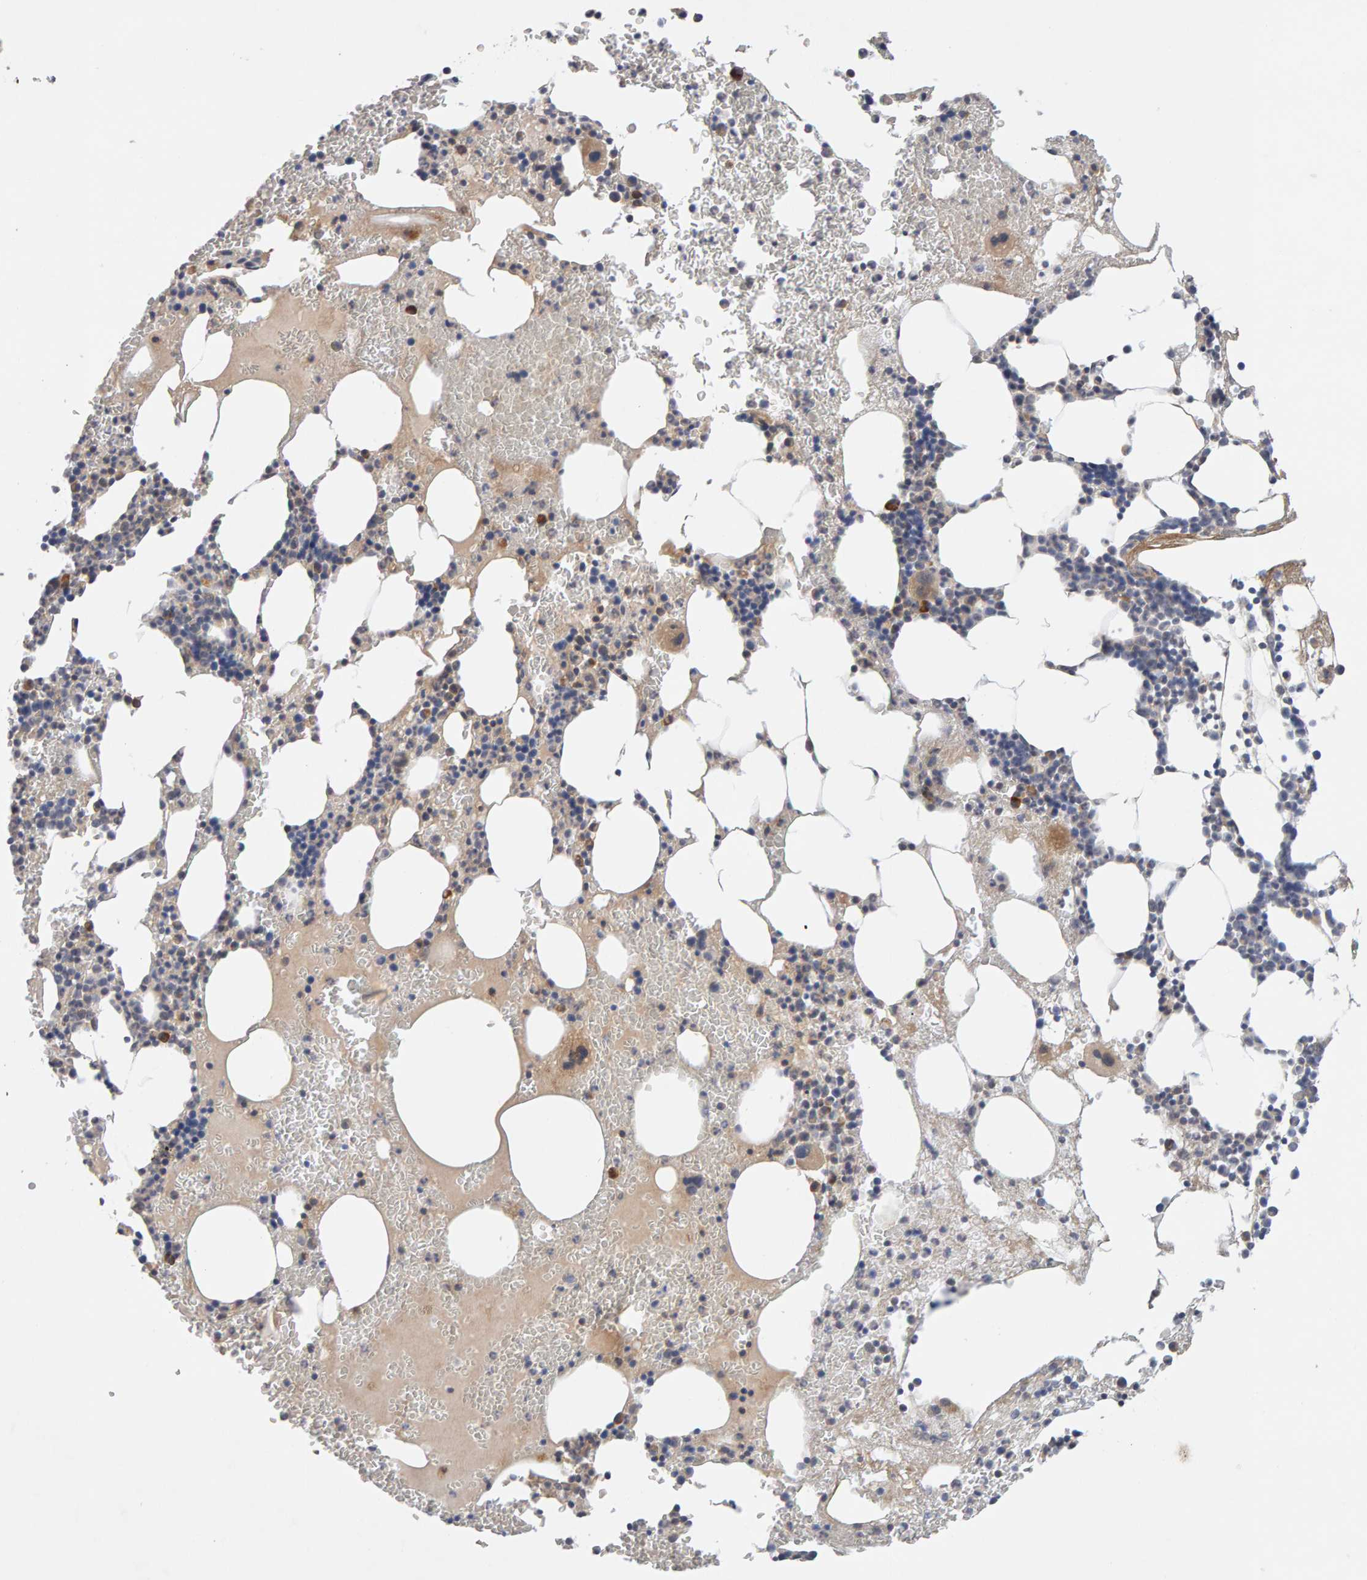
{"staining": {"intensity": "weak", "quantity": "25%-75%", "location": "cytoplasmic/membranous"}, "tissue": "bone marrow", "cell_type": "Hematopoietic cells", "image_type": "normal", "snomed": [{"axis": "morphology", "description": "Normal tissue, NOS"}, {"axis": "morphology", "description": "Inflammation, NOS"}, {"axis": "topography", "description": "Bone marrow"}], "caption": "Immunohistochemistry of unremarkable bone marrow reveals low levels of weak cytoplasmic/membranous positivity in approximately 25%-75% of hematopoietic cells.", "gene": "NUDCD1", "patient": {"sex": "female", "age": 67}}